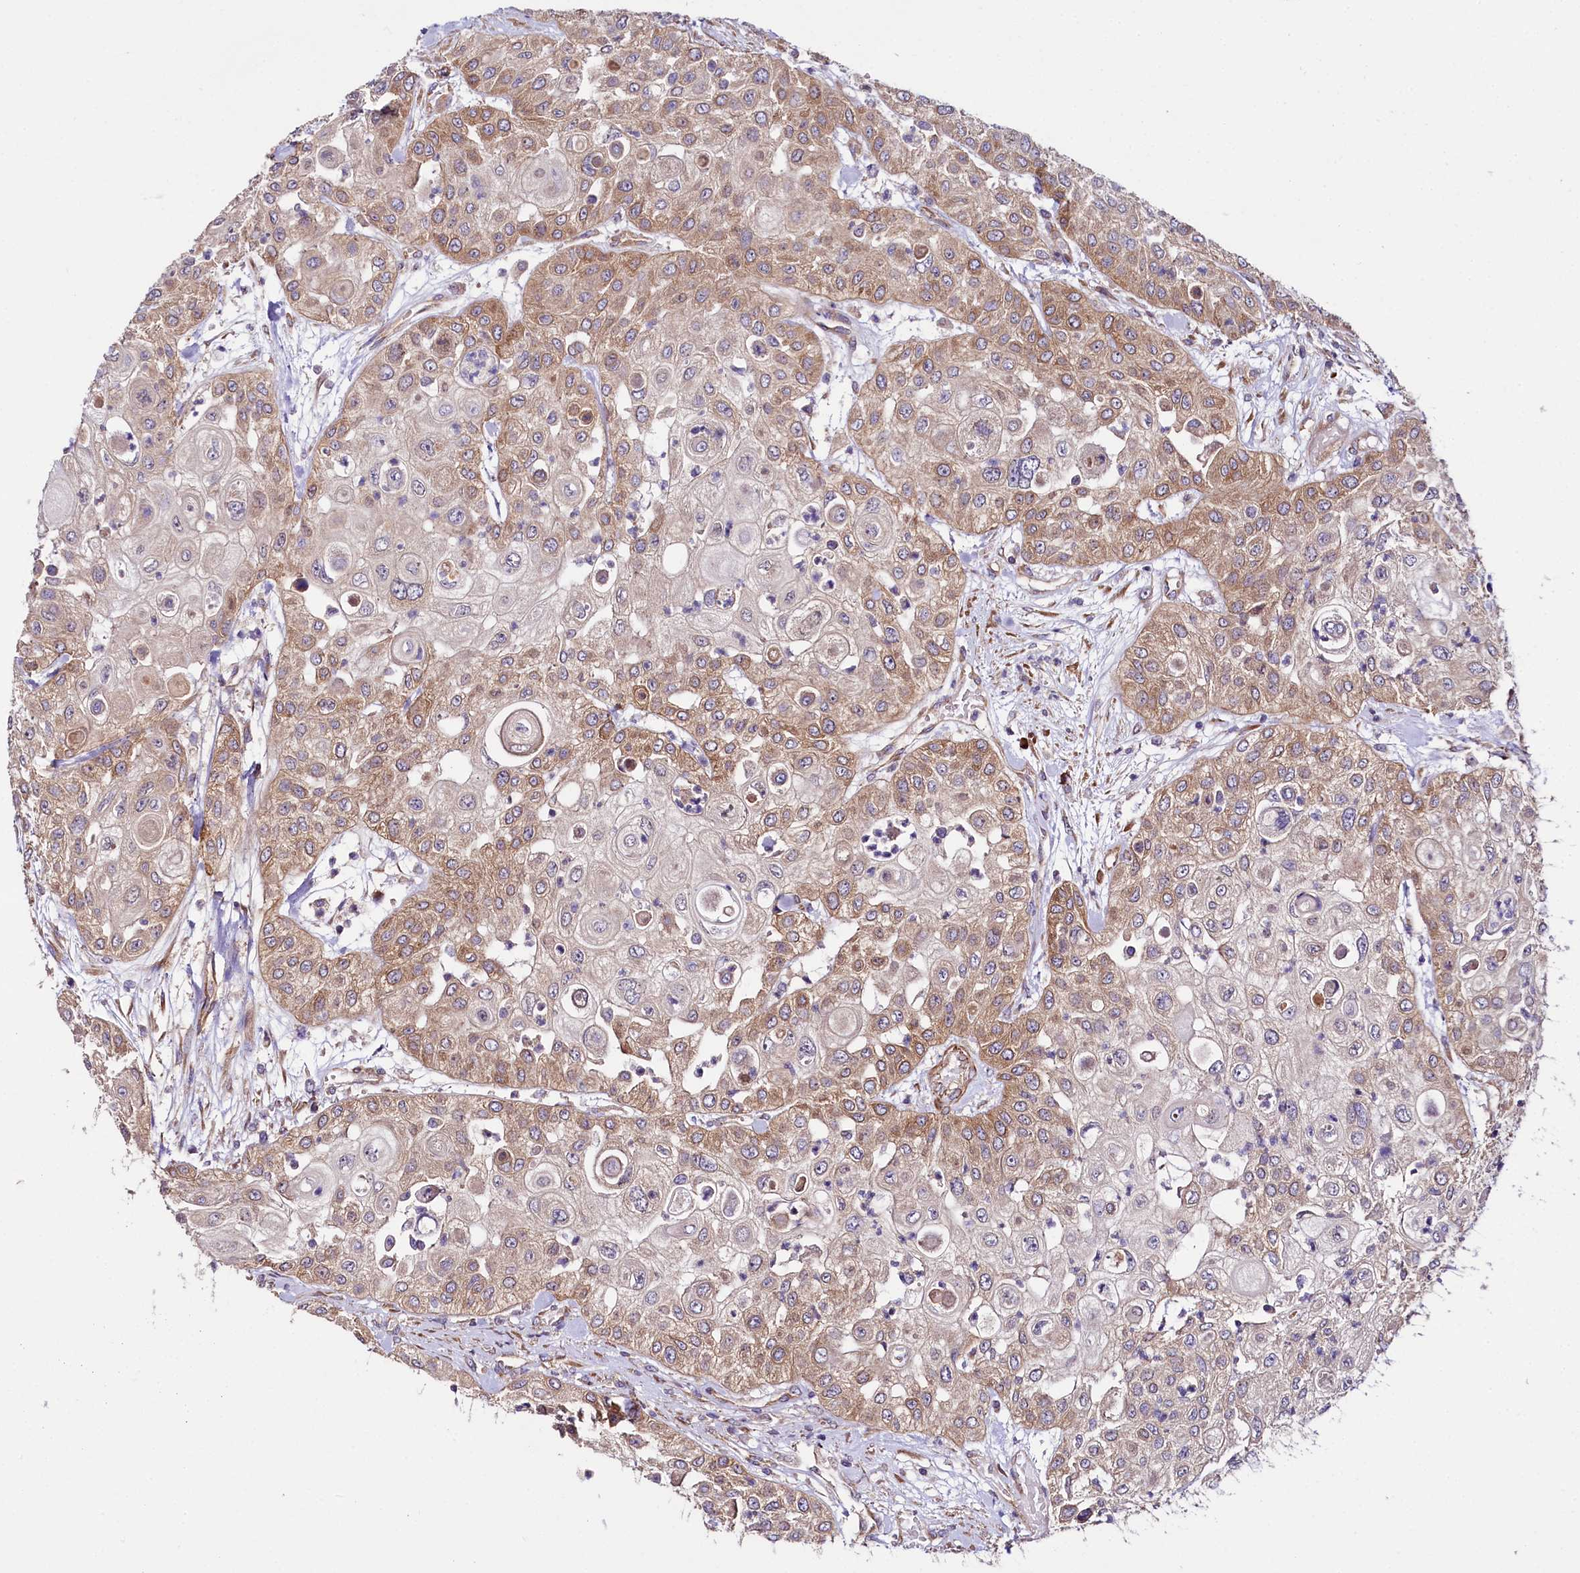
{"staining": {"intensity": "moderate", "quantity": "25%-75%", "location": "cytoplasmic/membranous"}, "tissue": "urothelial cancer", "cell_type": "Tumor cells", "image_type": "cancer", "snomed": [{"axis": "morphology", "description": "Urothelial carcinoma, High grade"}, {"axis": "topography", "description": "Urinary bladder"}], "caption": "IHC micrograph of neoplastic tissue: human urothelial cancer stained using immunohistochemistry shows medium levels of moderate protein expression localized specifically in the cytoplasmic/membranous of tumor cells, appearing as a cytoplasmic/membranous brown color.", "gene": "SPATS2", "patient": {"sex": "female", "age": 79}}